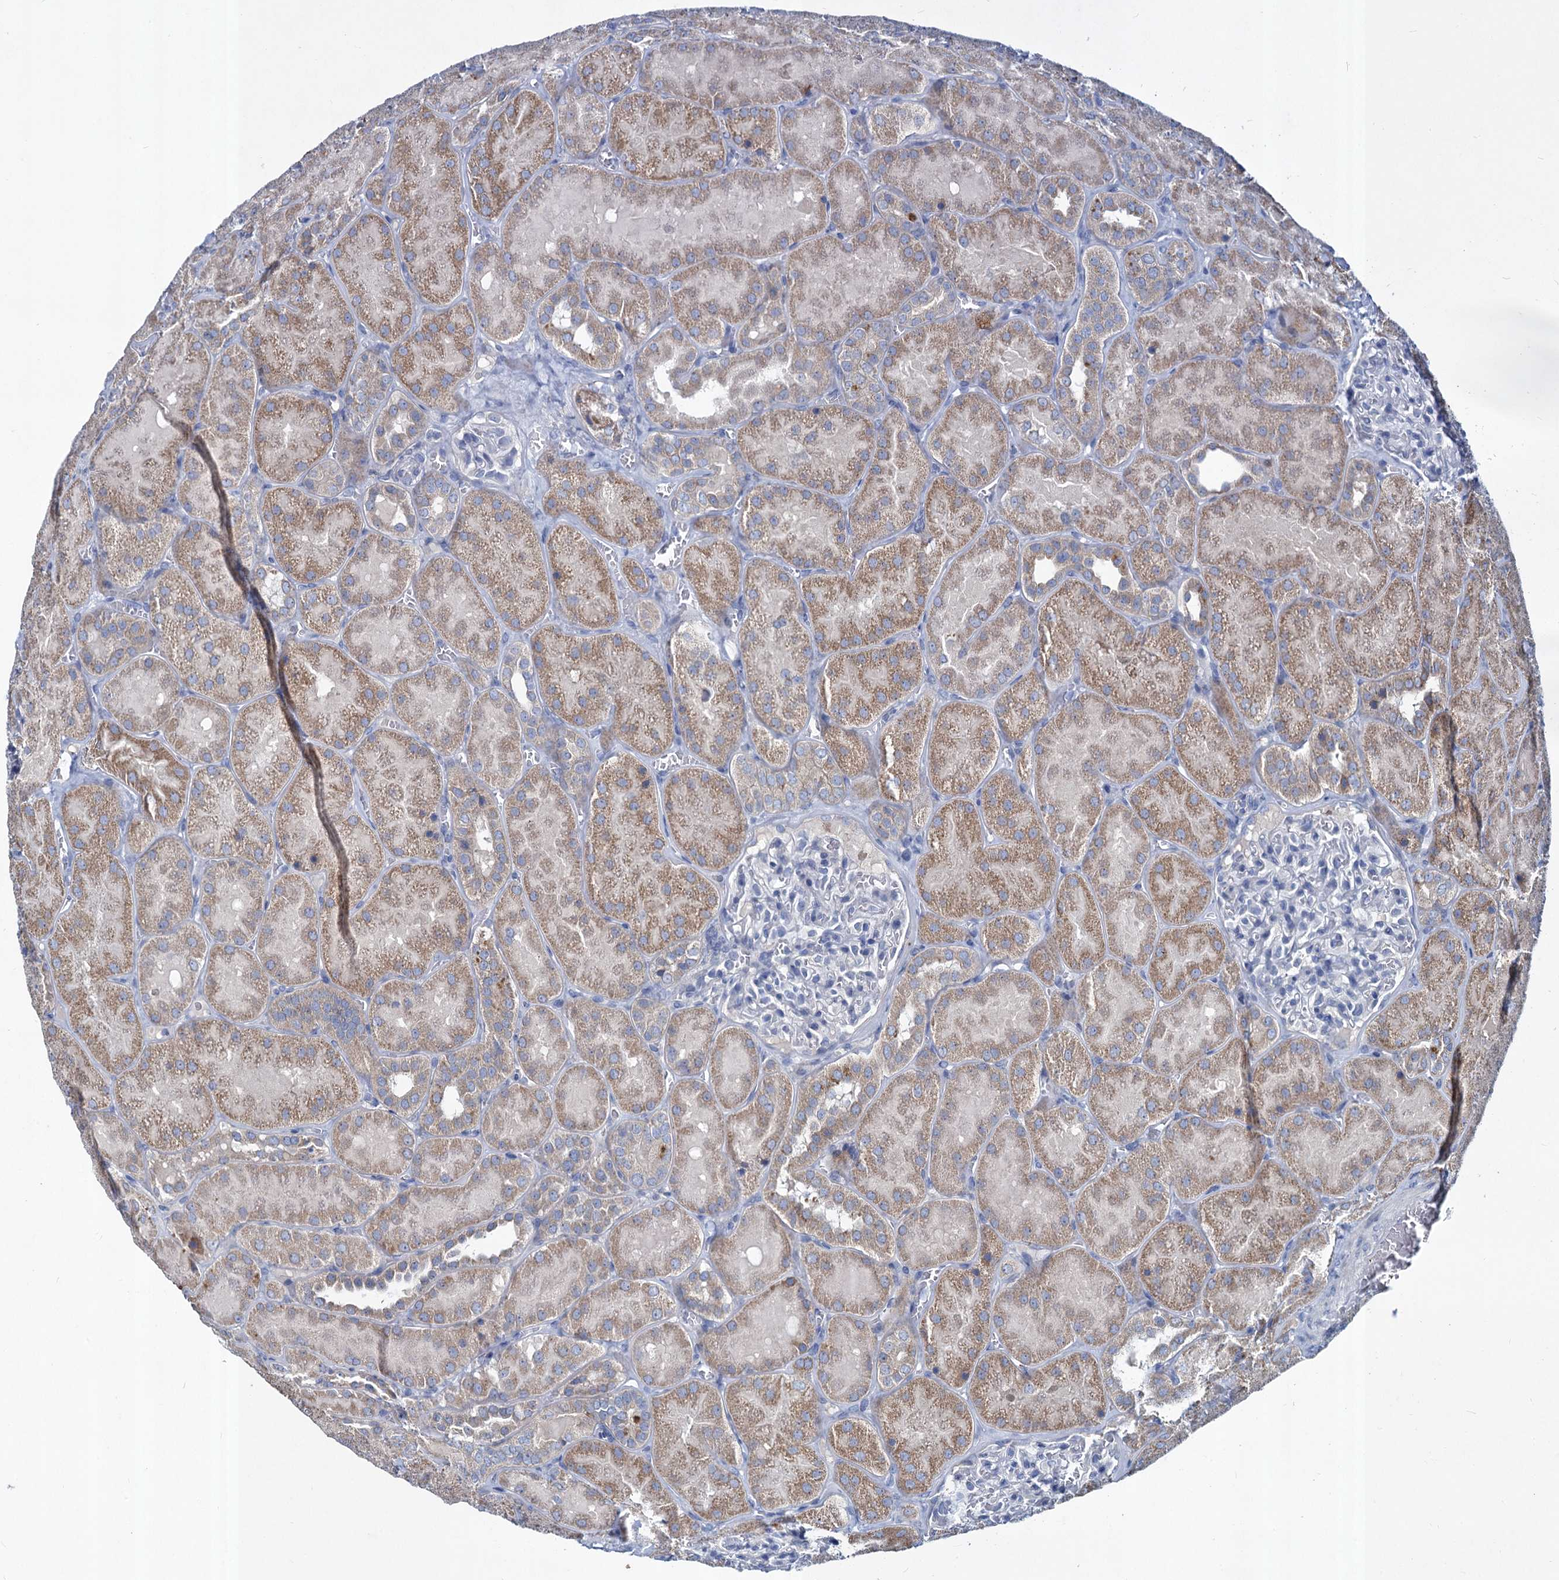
{"staining": {"intensity": "negative", "quantity": "none", "location": "none"}, "tissue": "kidney", "cell_type": "Cells in glomeruli", "image_type": "normal", "snomed": [{"axis": "morphology", "description": "Normal tissue, NOS"}, {"axis": "topography", "description": "Kidney"}], "caption": "Cells in glomeruli show no significant protein positivity in benign kidney. (Brightfield microscopy of DAB immunohistochemistry at high magnification).", "gene": "TMX2", "patient": {"sex": "male", "age": 28}}